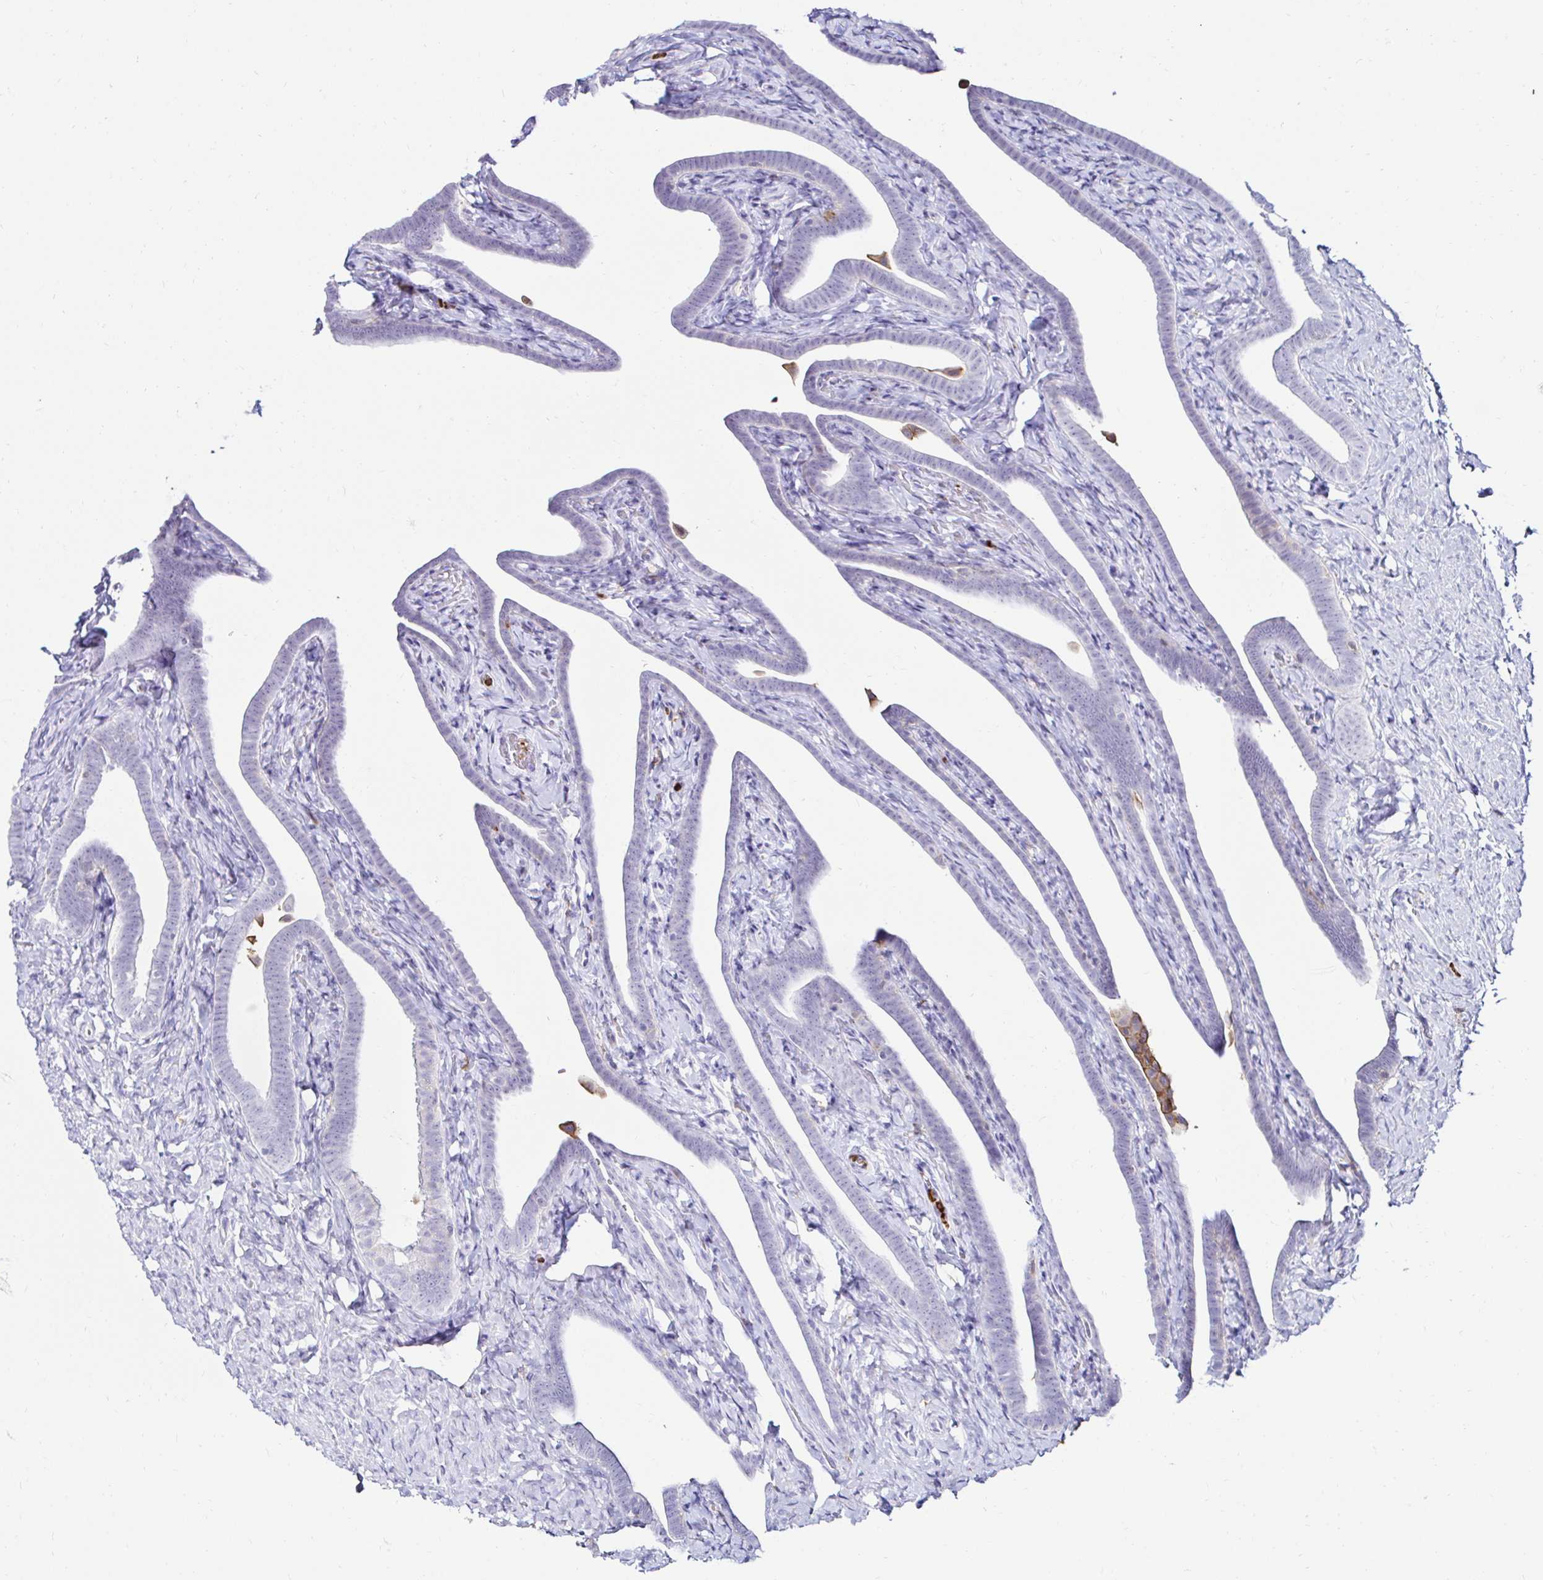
{"staining": {"intensity": "negative", "quantity": "none", "location": "none"}, "tissue": "fallopian tube", "cell_type": "Glandular cells", "image_type": "normal", "snomed": [{"axis": "morphology", "description": "Normal tissue, NOS"}, {"axis": "topography", "description": "Fallopian tube"}], "caption": "DAB immunohistochemical staining of normal fallopian tube reveals no significant staining in glandular cells. (Immunohistochemistry, brightfield microscopy, high magnification).", "gene": "CYBB", "patient": {"sex": "female", "age": 69}}